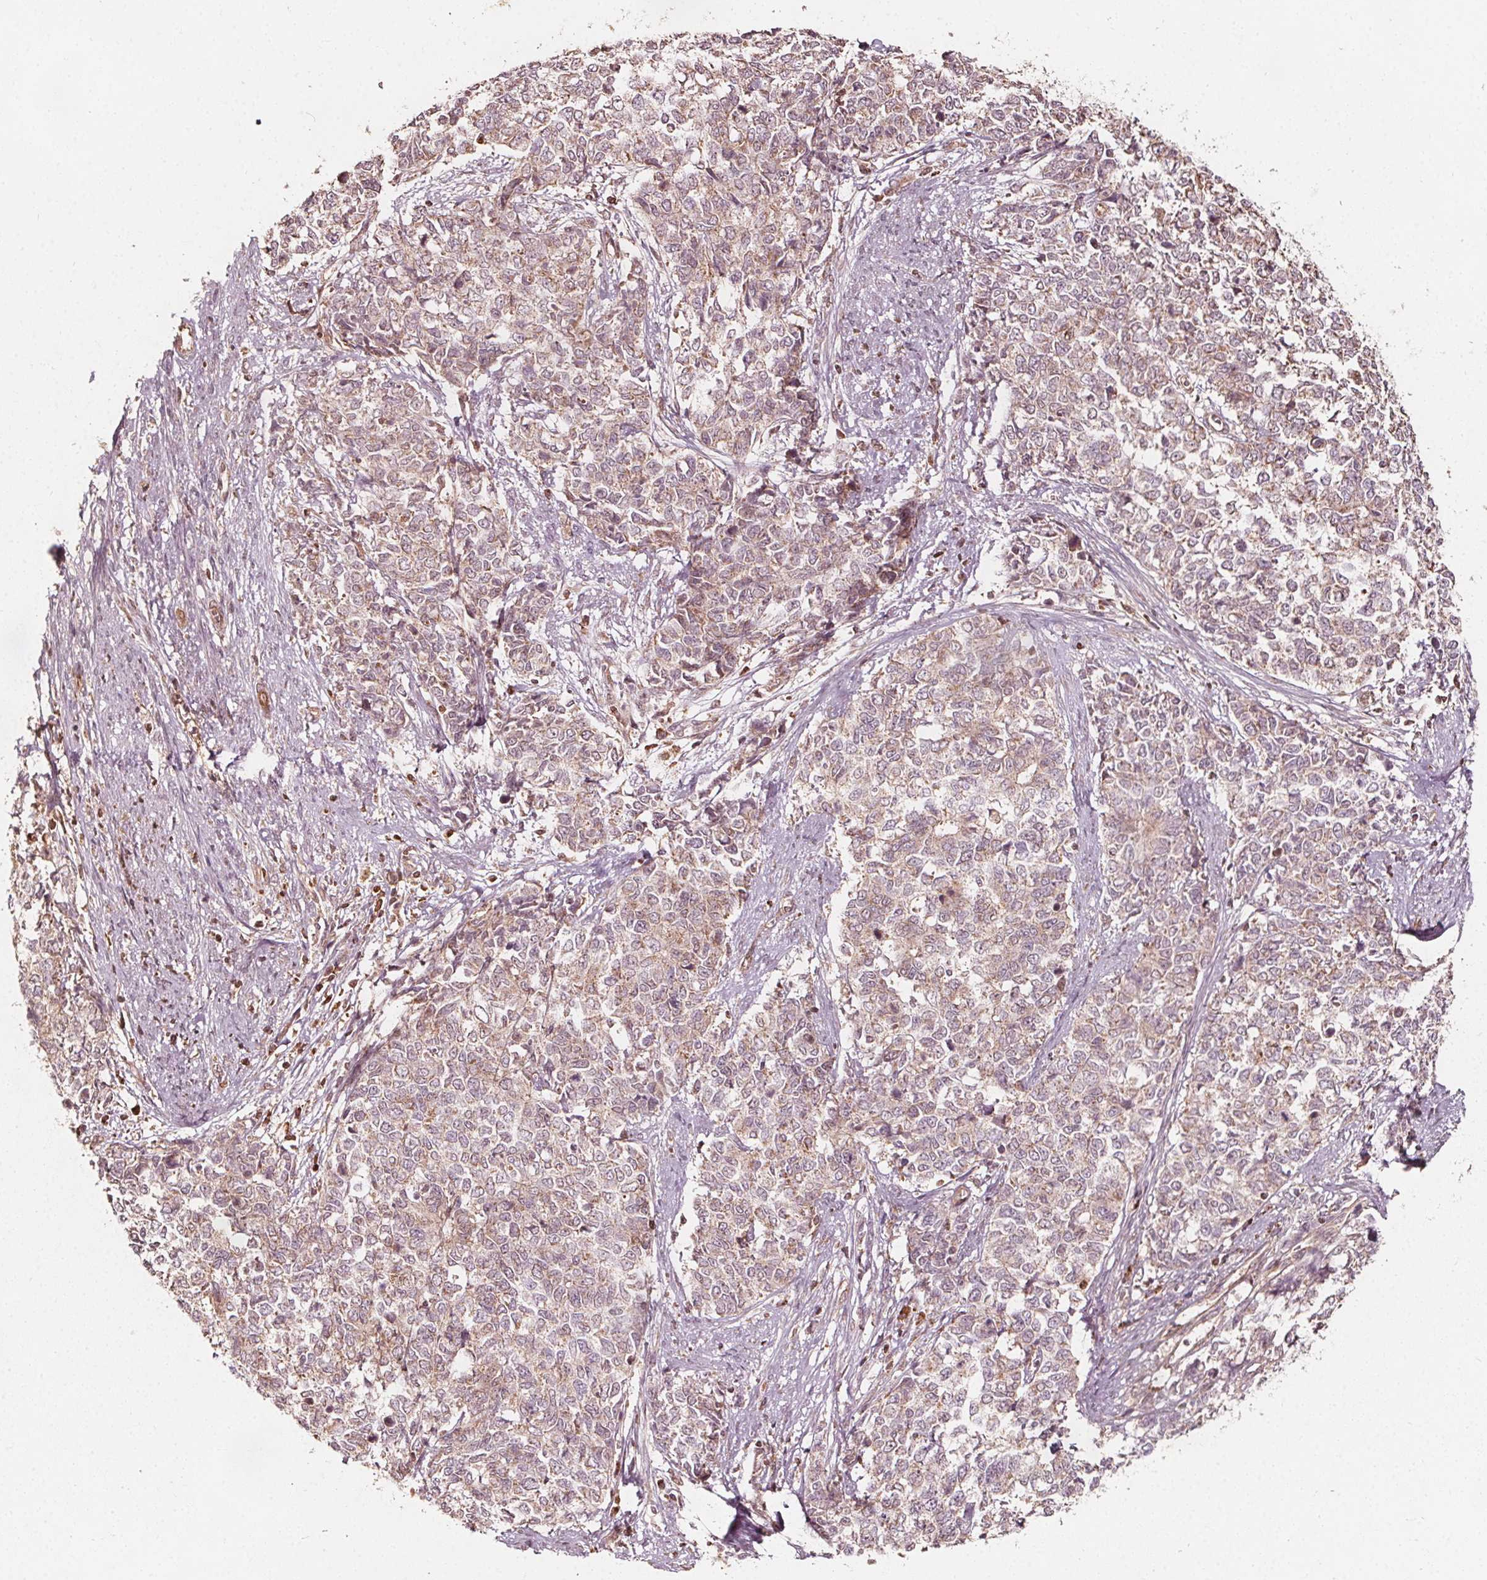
{"staining": {"intensity": "weak", "quantity": ">75%", "location": "cytoplasmic/membranous"}, "tissue": "cervical cancer", "cell_type": "Tumor cells", "image_type": "cancer", "snomed": [{"axis": "morphology", "description": "Adenocarcinoma, NOS"}, {"axis": "topography", "description": "Cervix"}], "caption": "A low amount of weak cytoplasmic/membranous expression is appreciated in approximately >75% of tumor cells in cervical cancer (adenocarcinoma) tissue.", "gene": "AIP", "patient": {"sex": "female", "age": 63}}